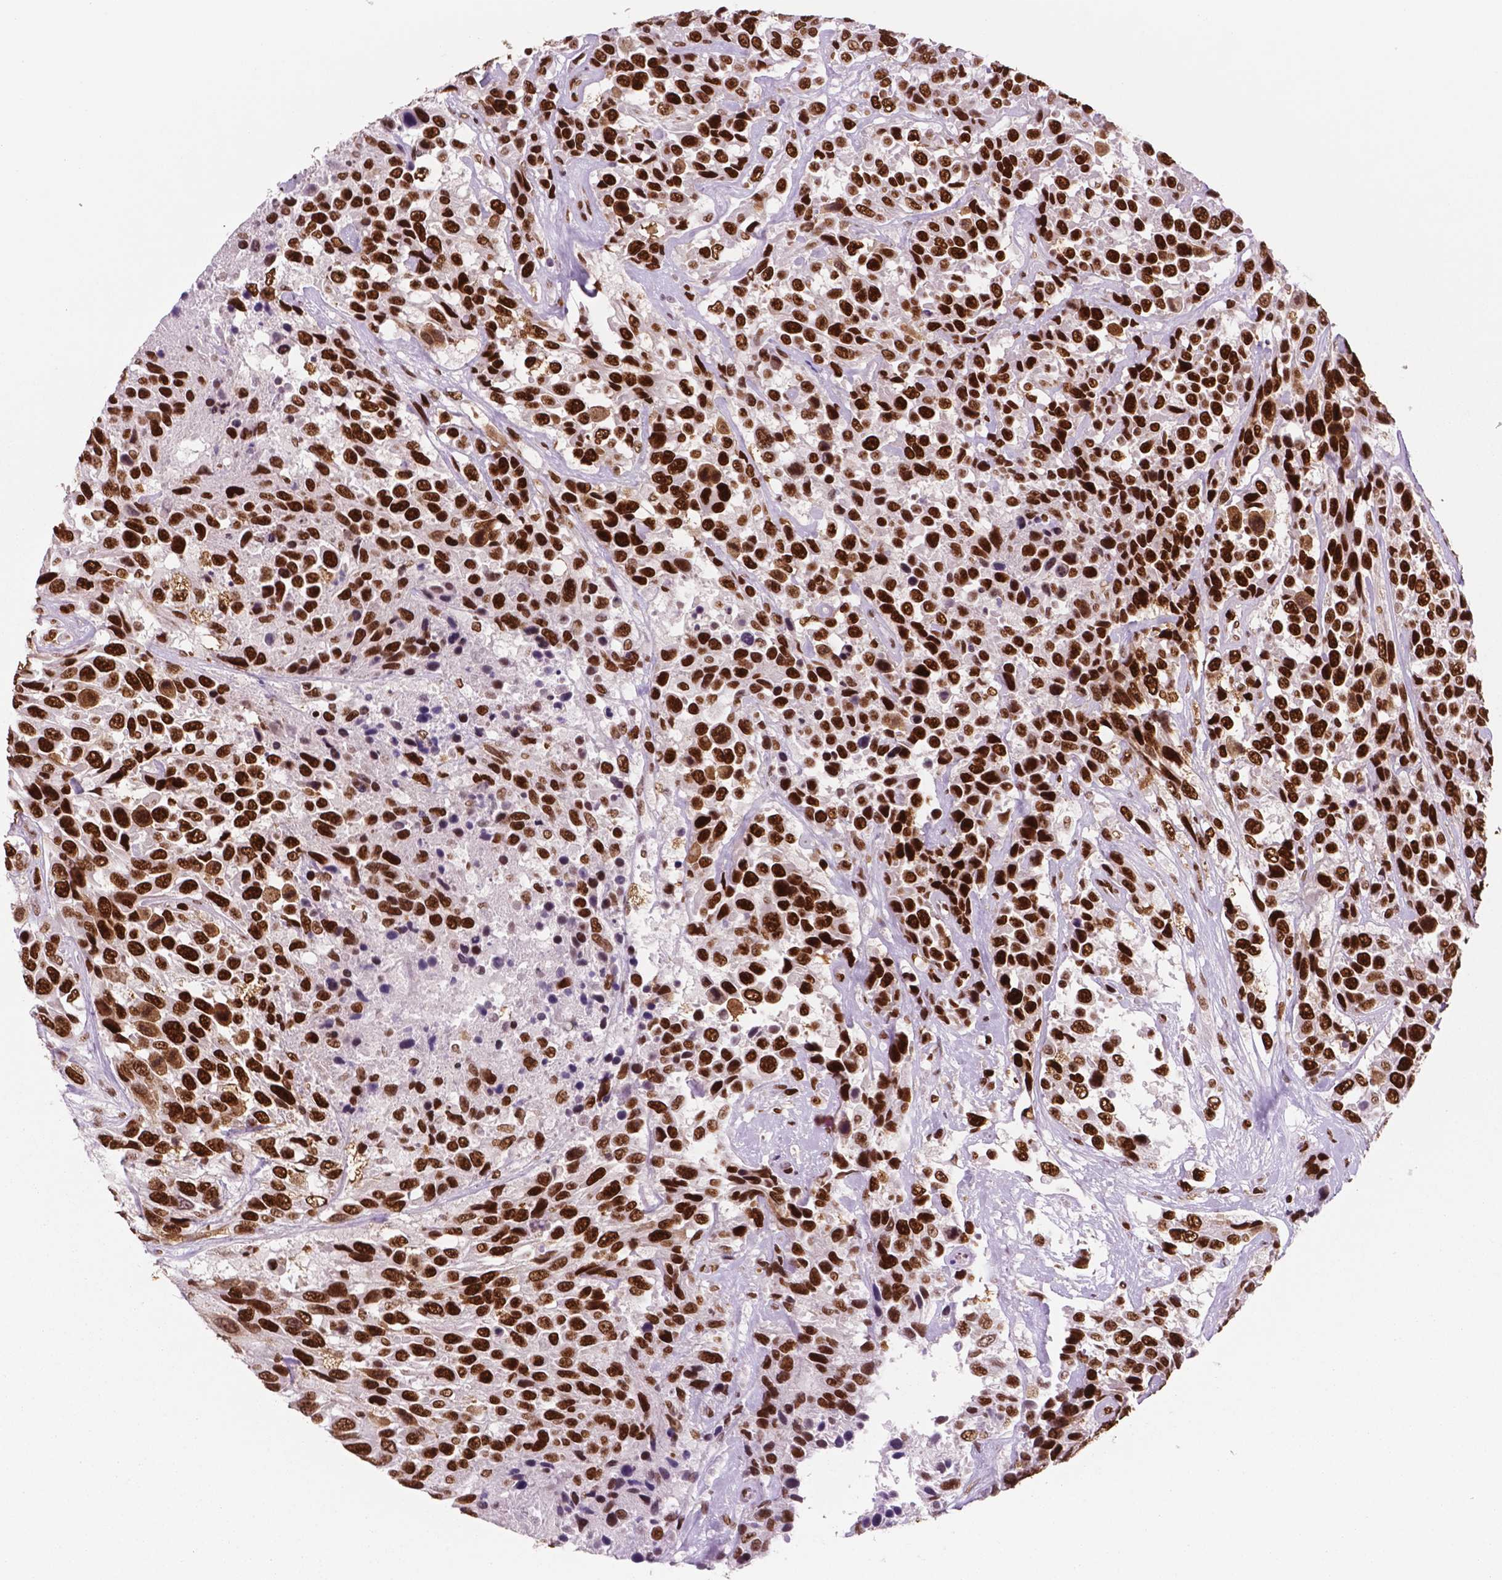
{"staining": {"intensity": "strong", "quantity": ">75%", "location": "nuclear"}, "tissue": "urothelial cancer", "cell_type": "Tumor cells", "image_type": "cancer", "snomed": [{"axis": "morphology", "description": "Urothelial carcinoma, High grade"}, {"axis": "topography", "description": "Urinary bladder"}], "caption": "Immunohistochemical staining of human urothelial cancer shows strong nuclear protein positivity in about >75% of tumor cells.", "gene": "MSH6", "patient": {"sex": "female", "age": 70}}